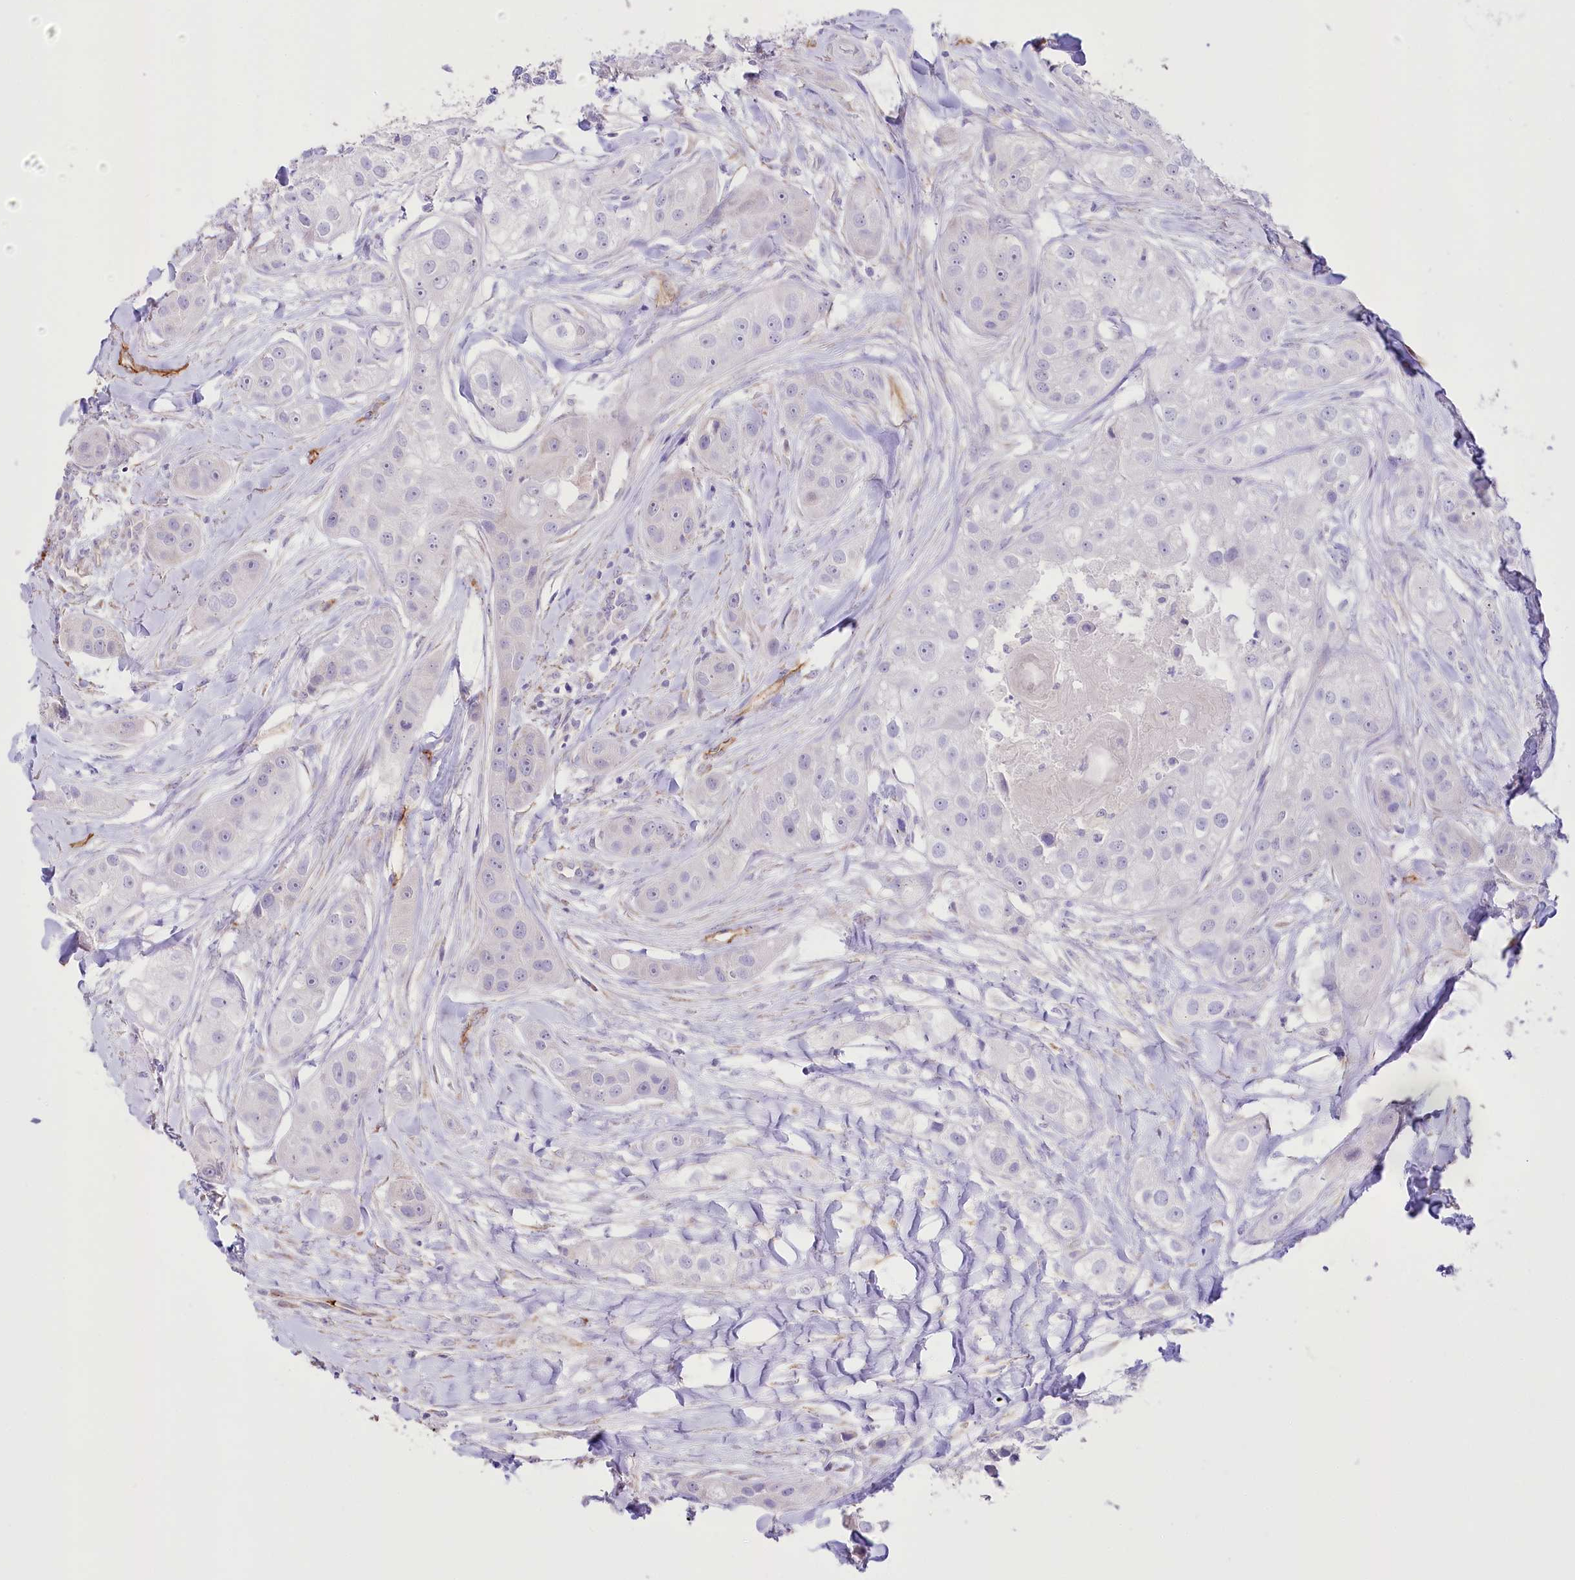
{"staining": {"intensity": "negative", "quantity": "none", "location": "none"}, "tissue": "head and neck cancer", "cell_type": "Tumor cells", "image_type": "cancer", "snomed": [{"axis": "morphology", "description": "Normal tissue, NOS"}, {"axis": "morphology", "description": "Squamous cell carcinoma, NOS"}, {"axis": "topography", "description": "Skeletal muscle"}, {"axis": "topography", "description": "Head-Neck"}], "caption": "The immunohistochemistry (IHC) micrograph has no significant expression in tumor cells of head and neck cancer tissue. The staining is performed using DAB brown chromogen with nuclei counter-stained in using hematoxylin.", "gene": "SLC39A10", "patient": {"sex": "male", "age": 51}}